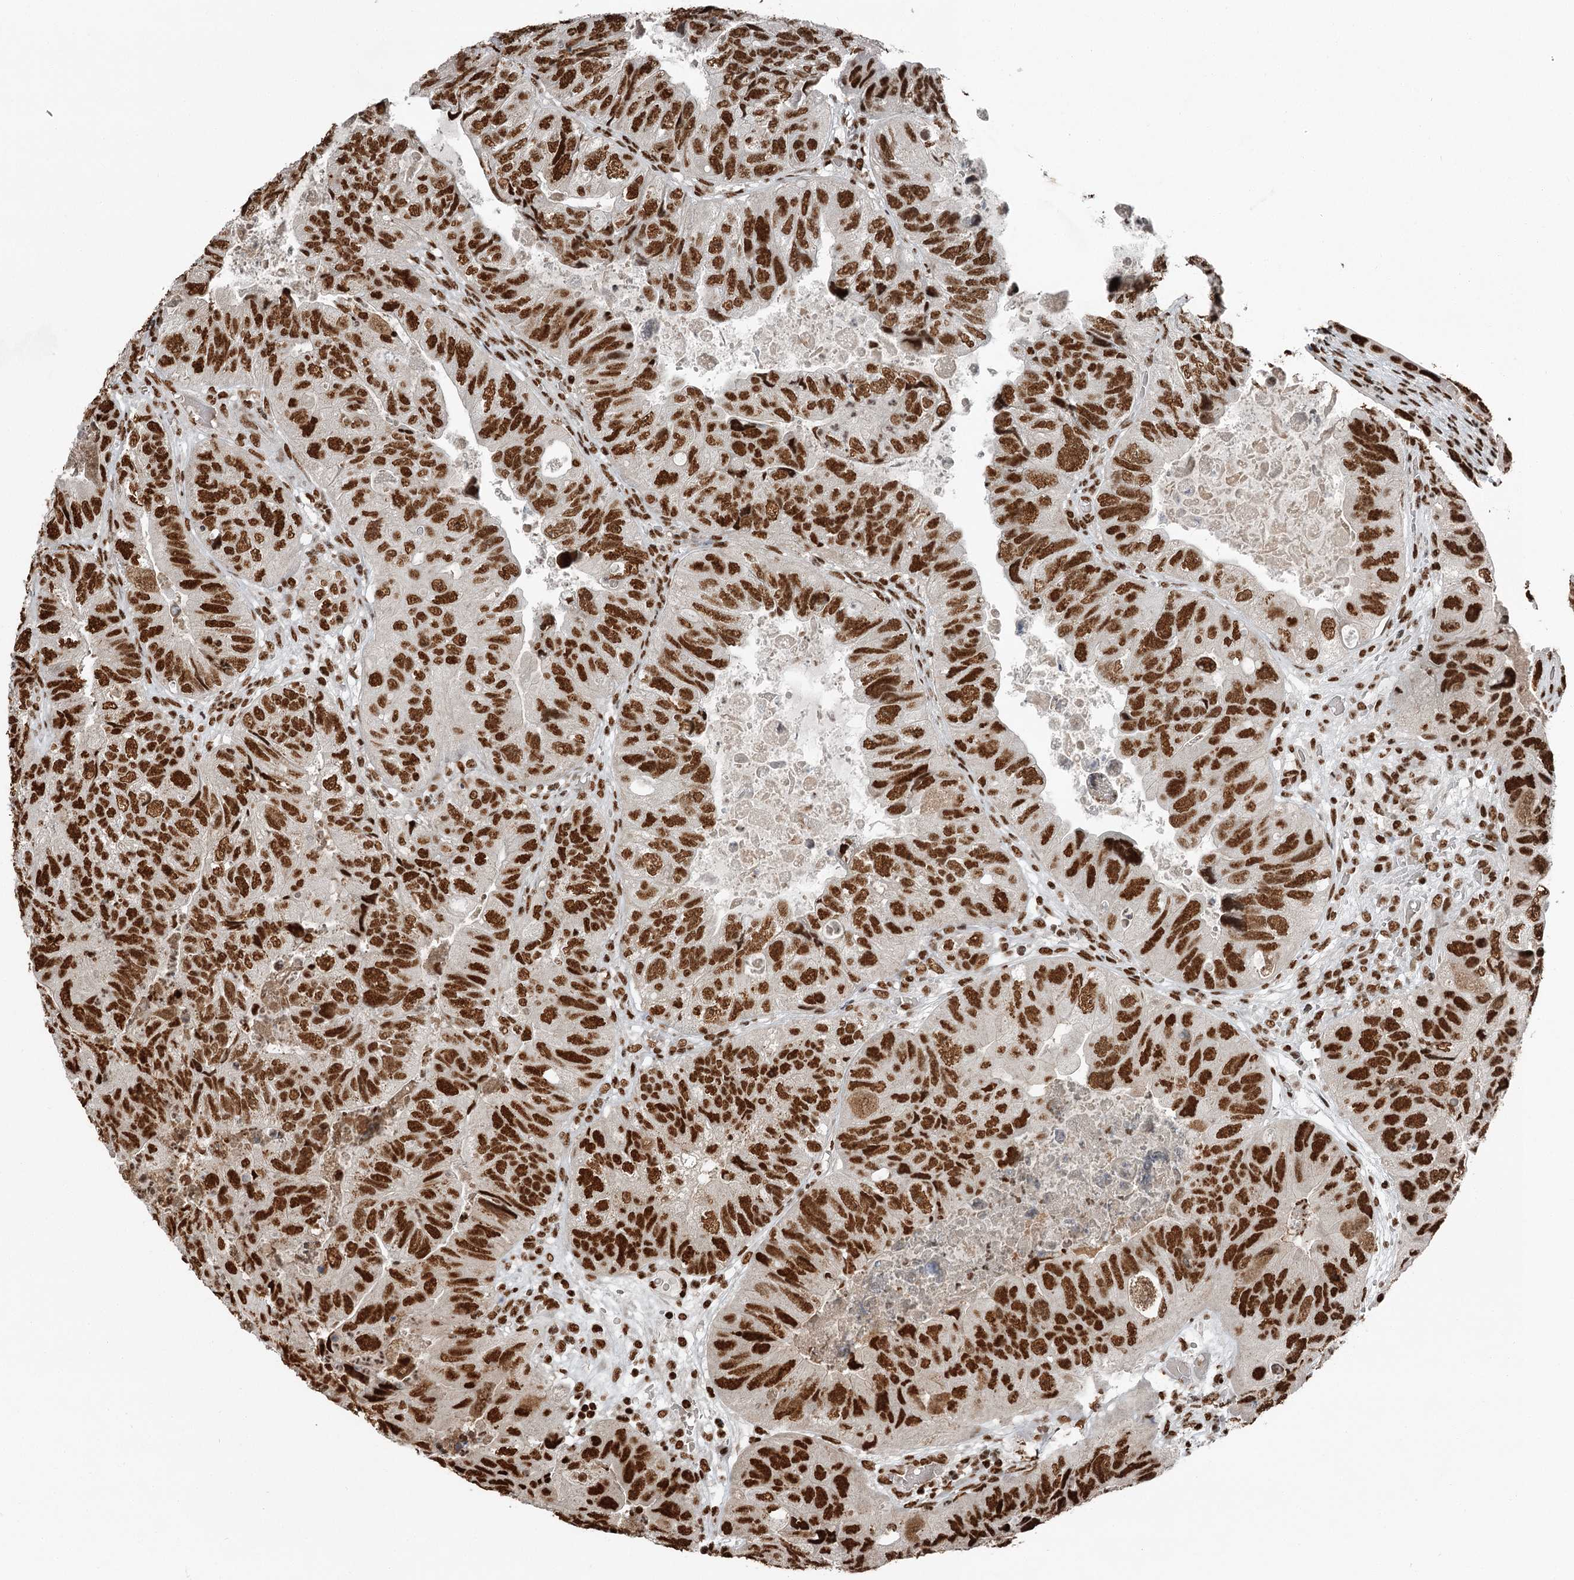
{"staining": {"intensity": "strong", "quantity": ">75%", "location": "nuclear"}, "tissue": "colorectal cancer", "cell_type": "Tumor cells", "image_type": "cancer", "snomed": [{"axis": "morphology", "description": "Adenocarcinoma, NOS"}, {"axis": "topography", "description": "Rectum"}], "caption": "The immunohistochemical stain shows strong nuclear expression in tumor cells of colorectal adenocarcinoma tissue.", "gene": "RBBP7", "patient": {"sex": "male", "age": 63}}